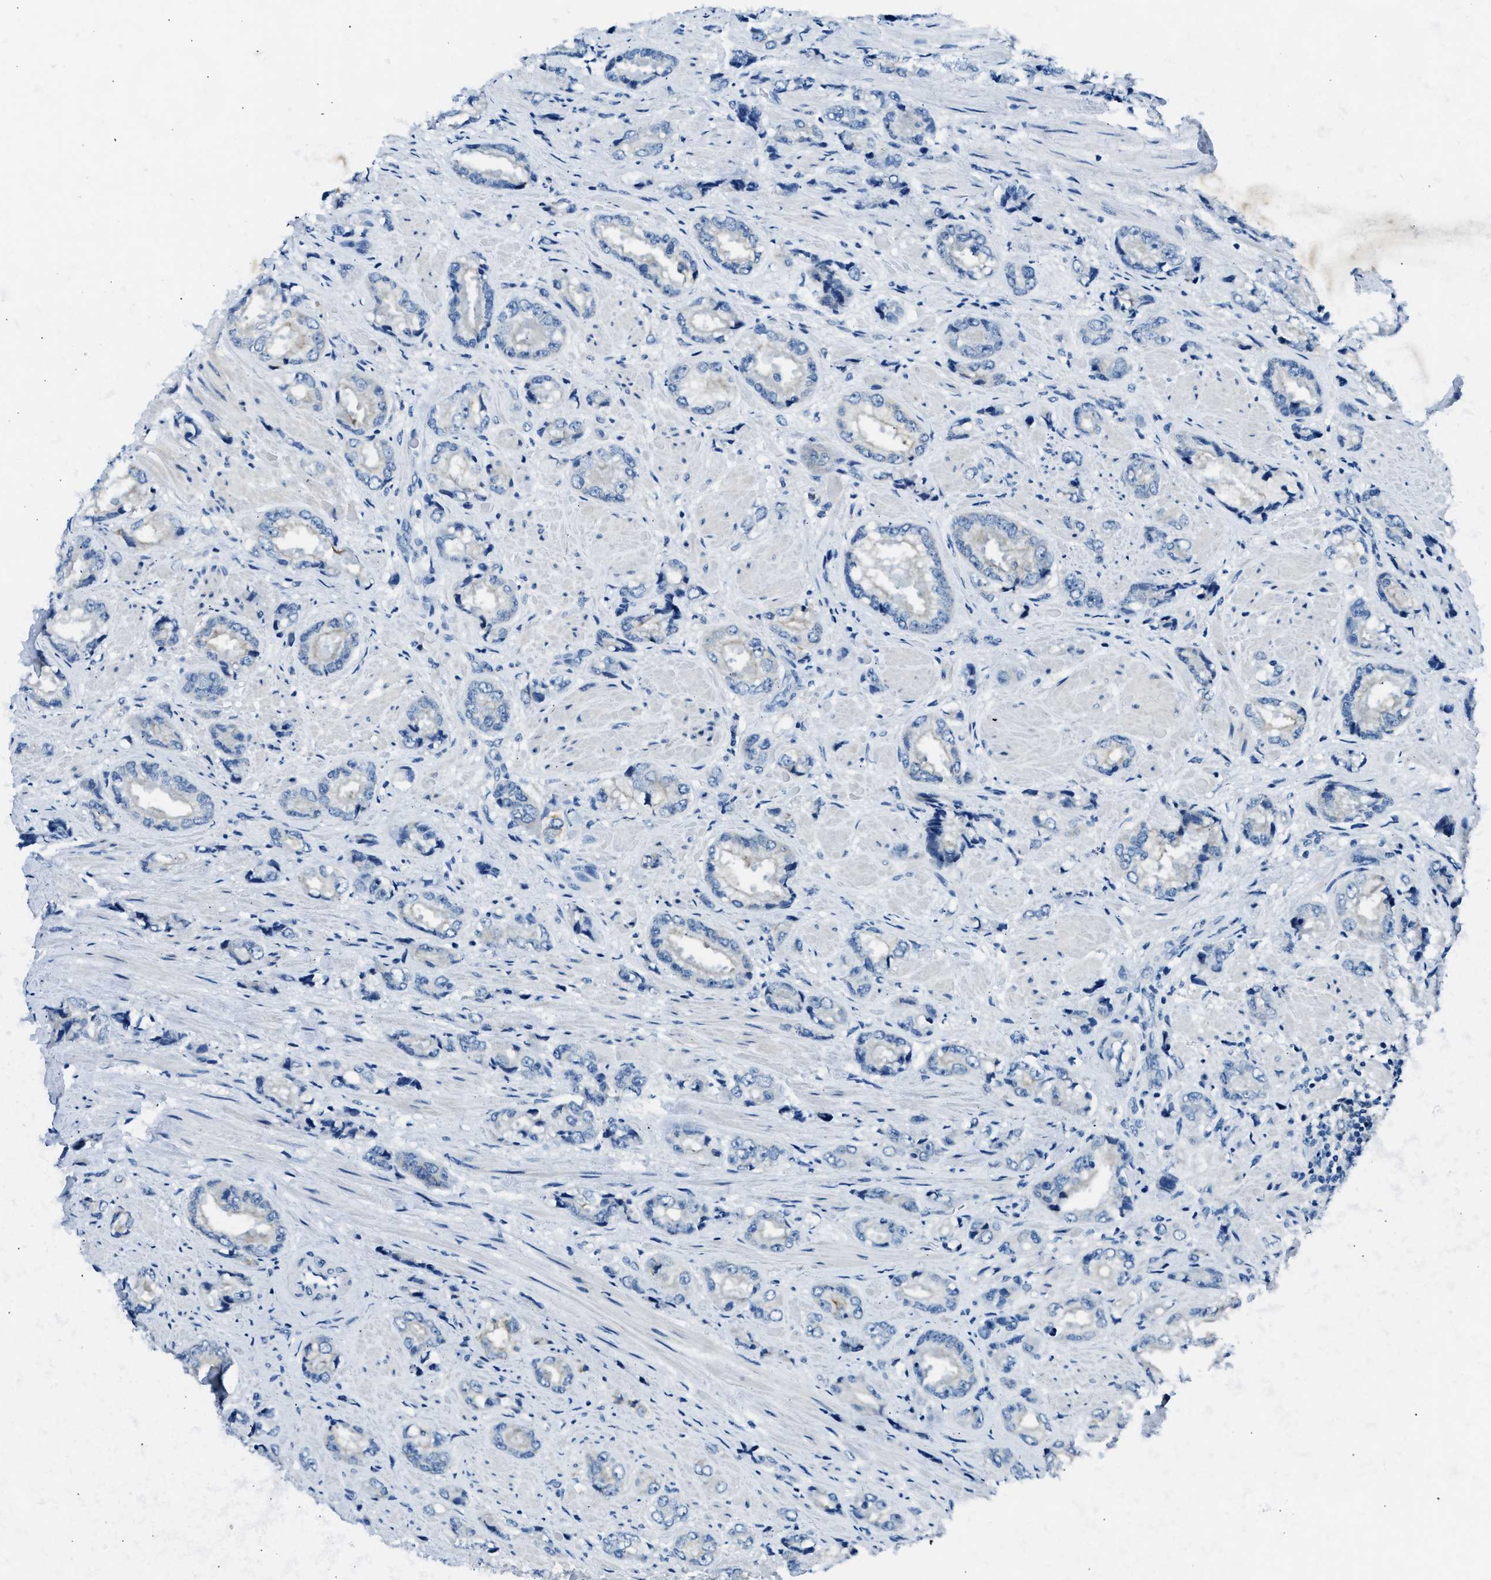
{"staining": {"intensity": "negative", "quantity": "none", "location": "none"}, "tissue": "prostate cancer", "cell_type": "Tumor cells", "image_type": "cancer", "snomed": [{"axis": "morphology", "description": "Adenocarcinoma, High grade"}, {"axis": "topography", "description": "Prostate"}], "caption": "An image of adenocarcinoma (high-grade) (prostate) stained for a protein exhibits no brown staining in tumor cells.", "gene": "CLDN18", "patient": {"sex": "male", "age": 61}}